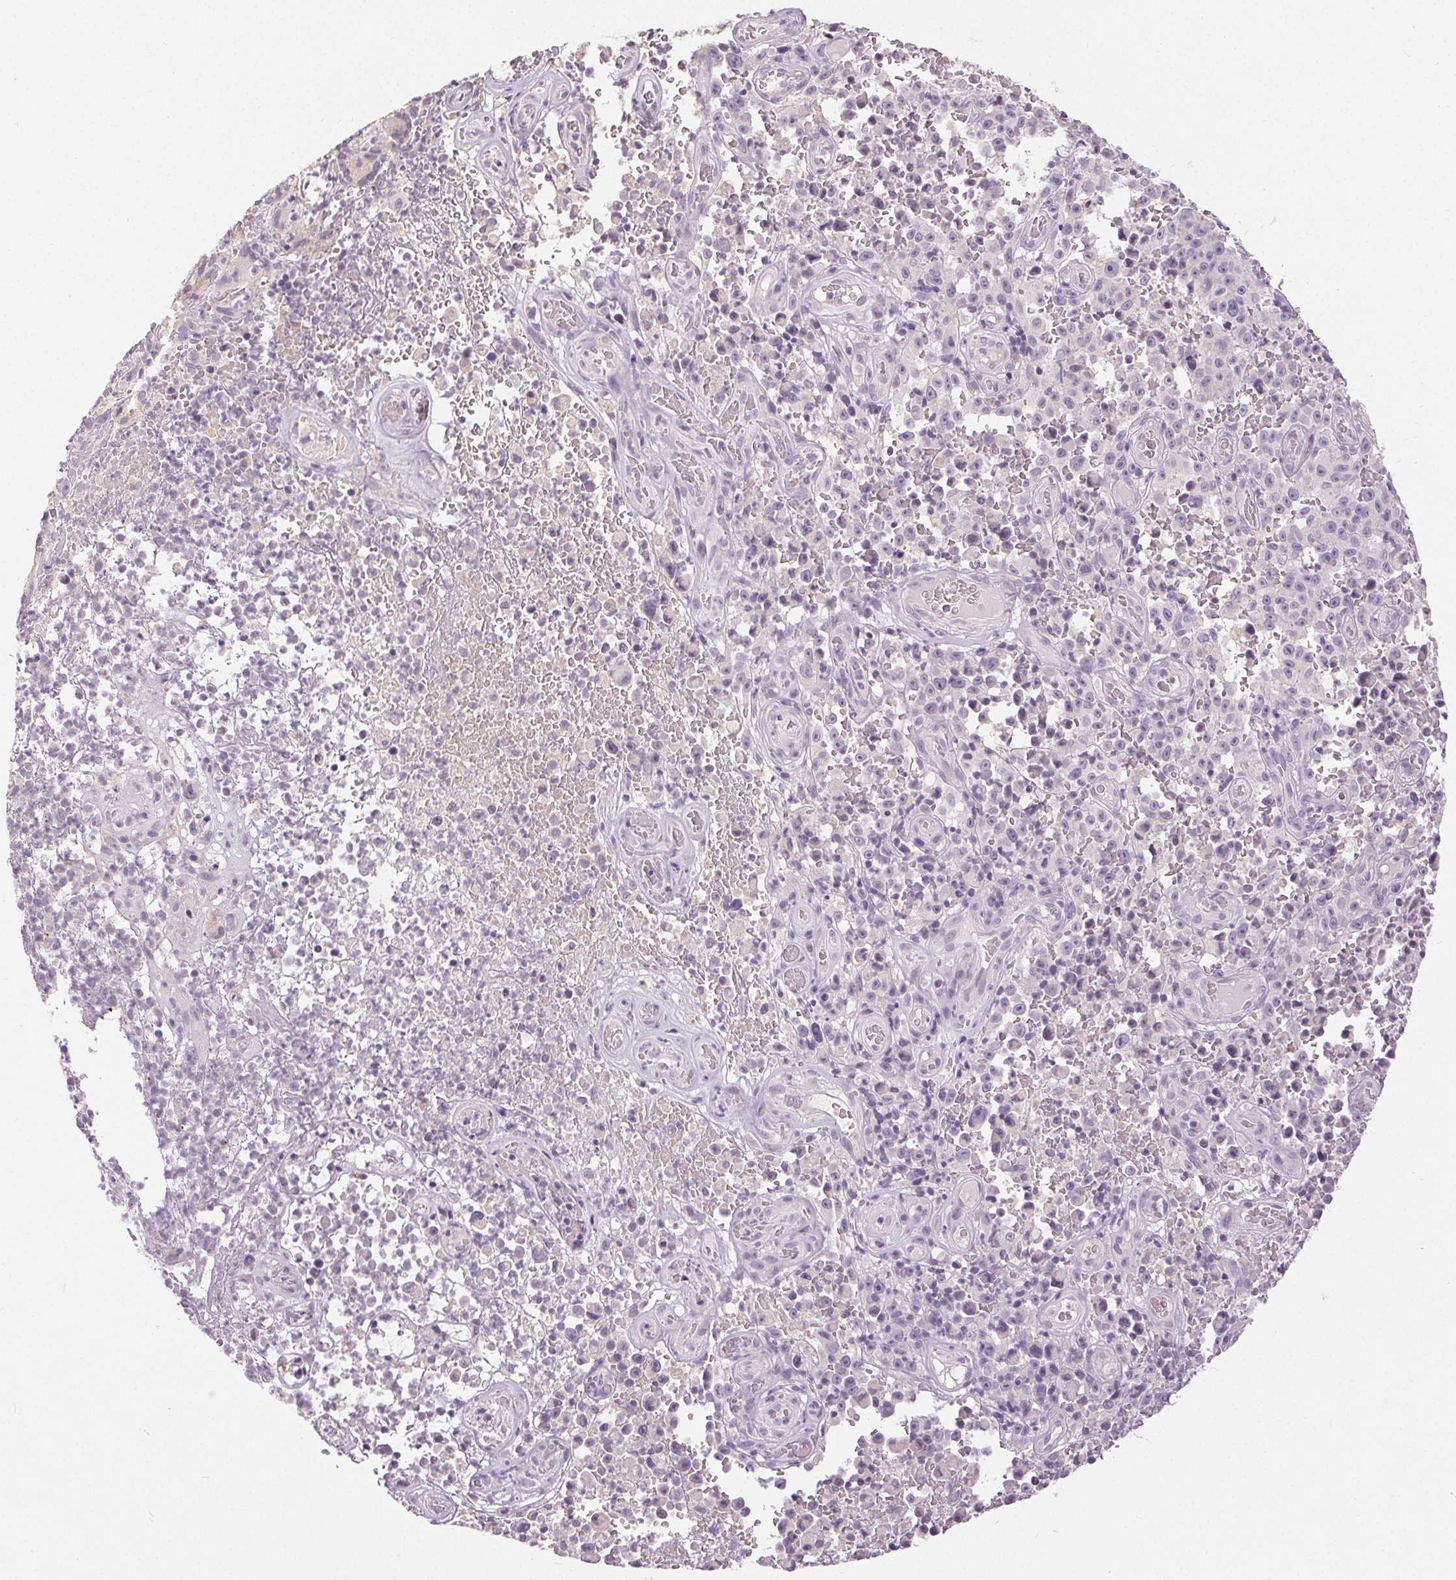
{"staining": {"intensity": "negative", "quantity": "none", "location": "none"}, "tissue": "melanoma", "cell_type": "Tumor cells", "image_type": "cancer", "snomed": [{"axis": "morphology", "description": "Malignant melanoma, NOS"}, {"axis": "topography", "description": "Skin"}], "caption": "Micrograph shows no protein staining in tumor cells of malignant melanoma tissue. Brightfield microscopy of immunohistochemistry stained with DAB (brown) and hematoxylin (blue), captured at high magnification.", "gene": "DSG3", "patient": {"sex": "female", "age": 82}}